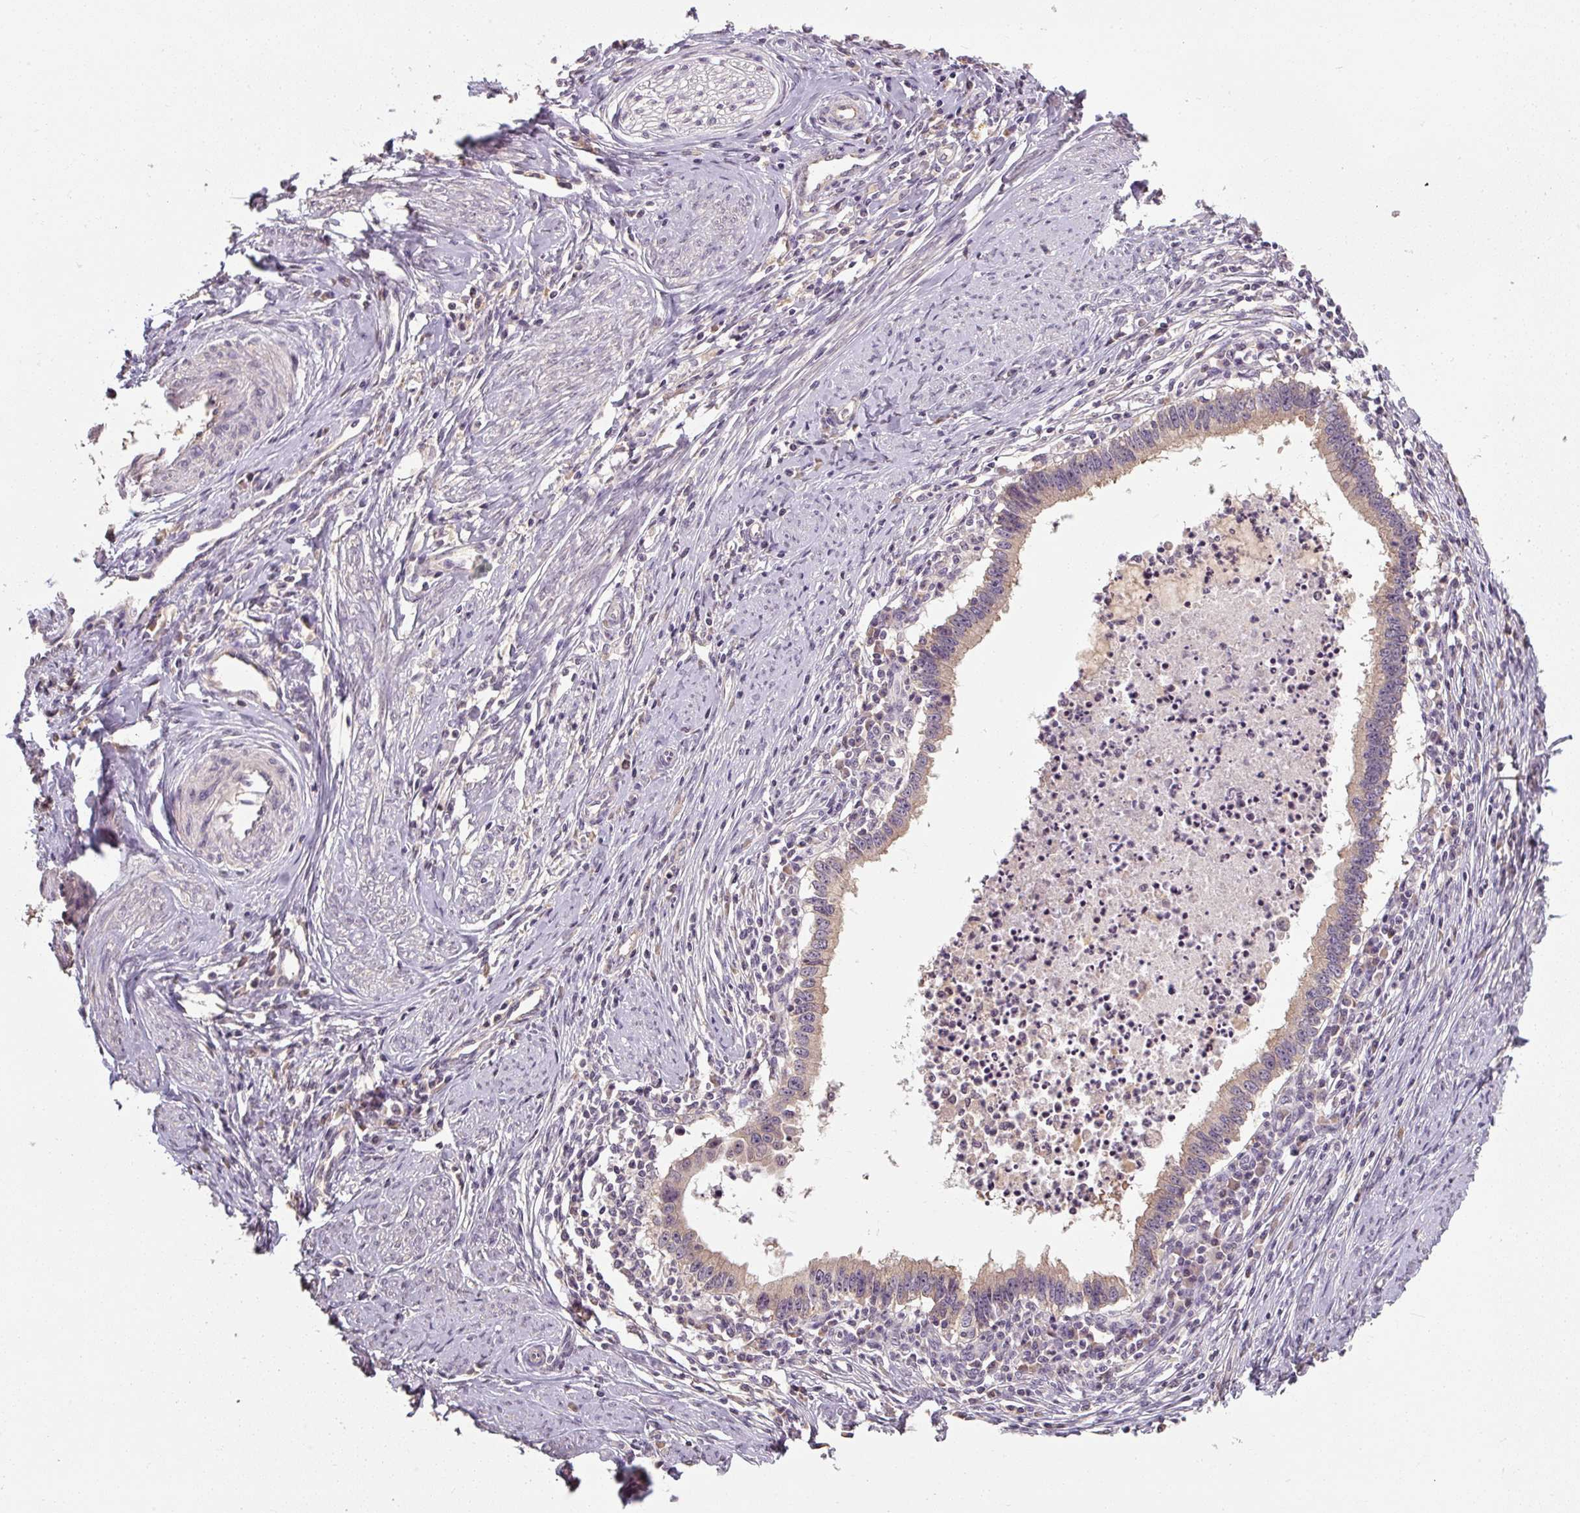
{"staining": {"intensity": "moderate", "quantity": "25%-75%", "location": "cytoplasmic/membranous"}, "tissue": "cervical cancer", "cell_type": "Tumor cells", "image_type": "cancer", "snomed": [{"axis": "morphology", "description": "Adenocarcinoma, NOS"}, {"axis": "topography", "description": "Cervix"}], "caption": "Immunohistochemistry (IHC) of adenocarcinoma (cervical) exhibits medium levels of moderate cytoplasmic/membranous positivity in about 25%-75% of tumor cells.", "gene": "CFAP65", "patient": {"sex": "female", "age": 36}}